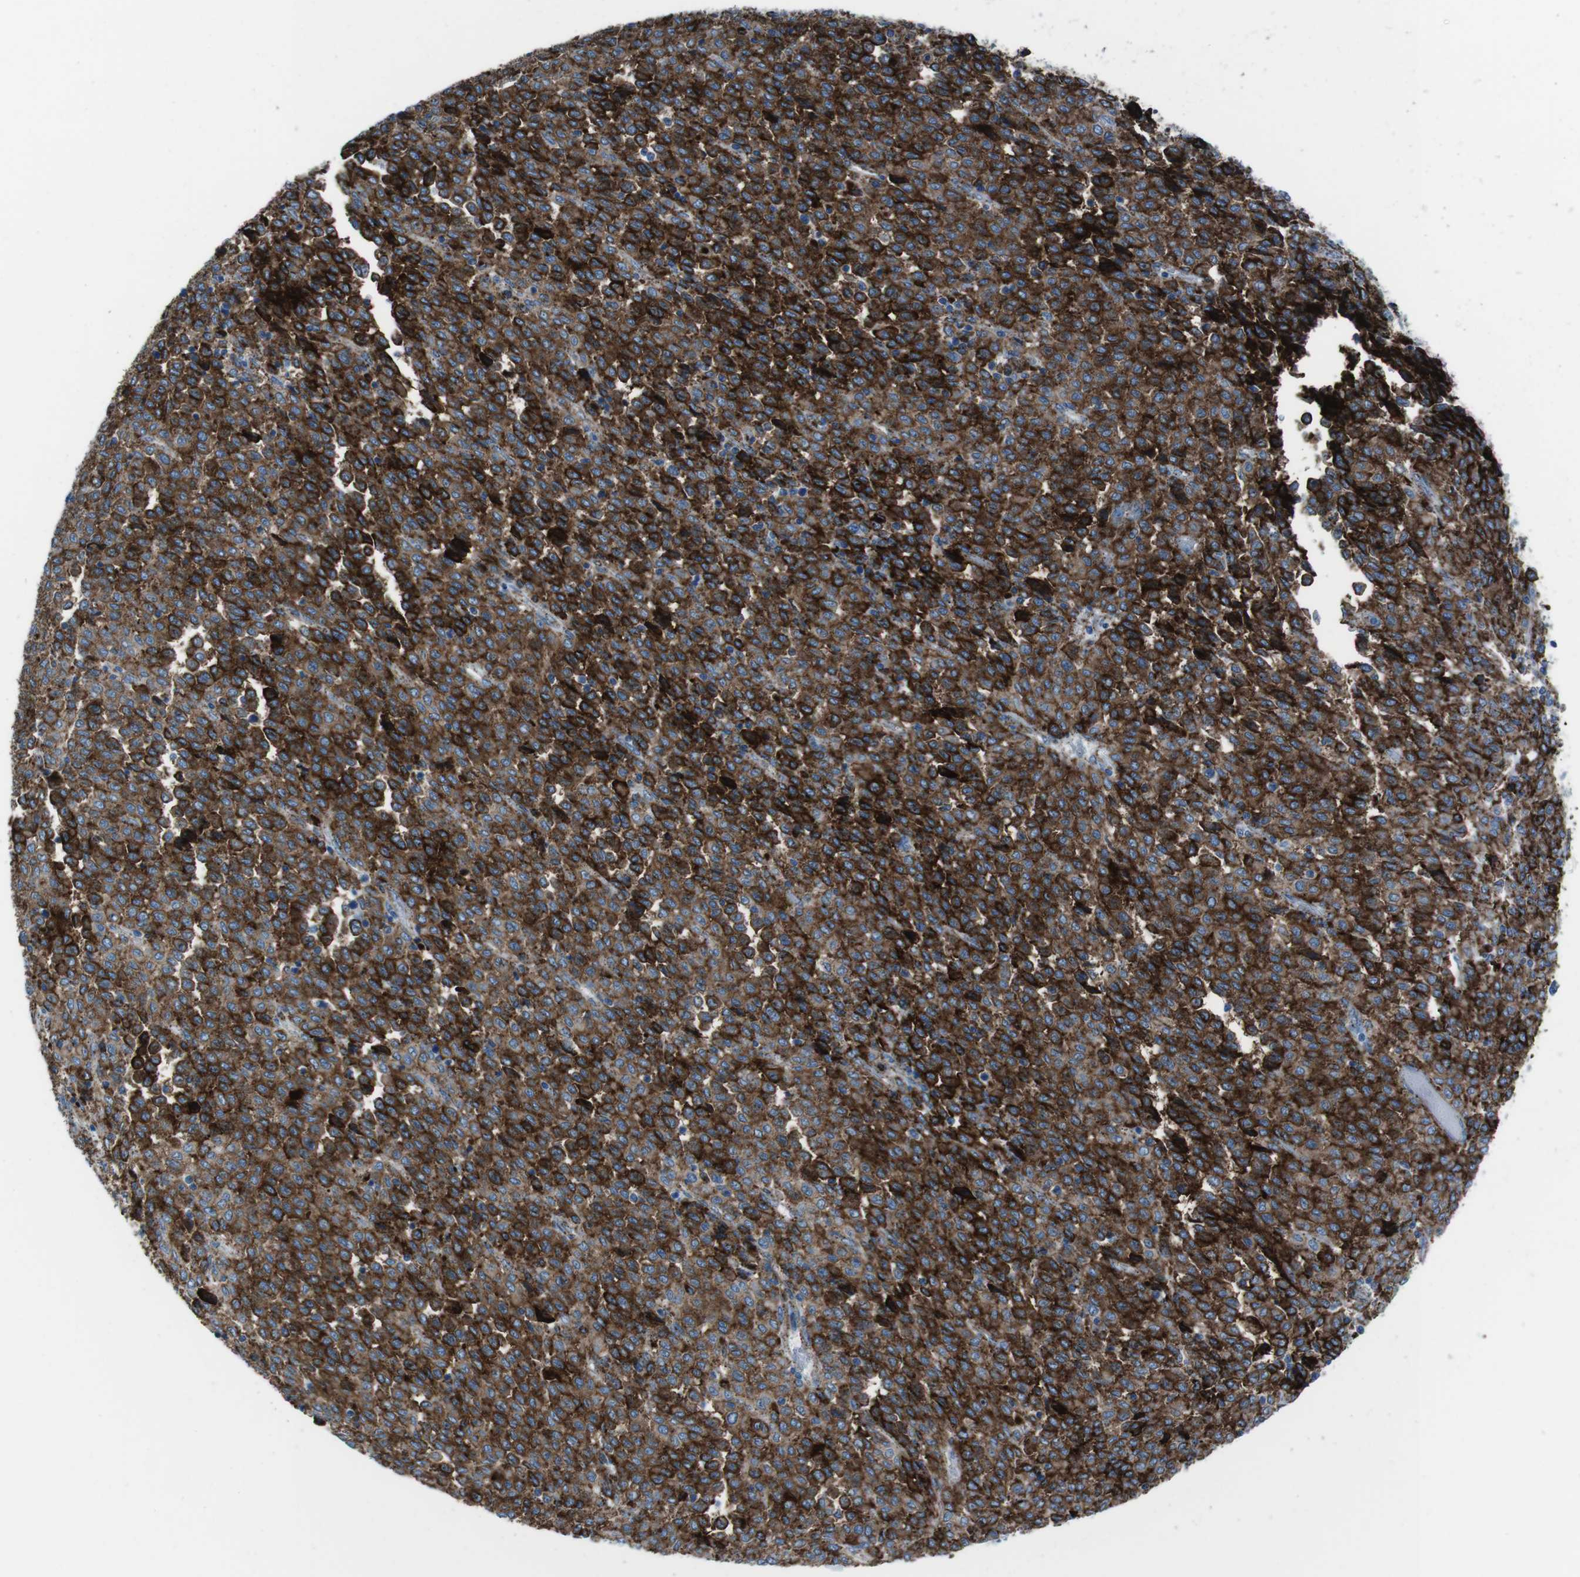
{"staining": {"intensity": "strong", "quantity": ">75%", "location": "cytoplasmic/membranous"}, "tissue": "melanoma", "cell_type": "Tumor cells", "image_type": "cancer", "snomed": [{"axis": "morphology", "description": "Malignant melanoma, Metastatic site"}, {"axis": "topography", "description": "Pancreas"}], "caption": "Immunohistochemistry (IHC) of melanoma exhibits high levels of strong cytoplasmic/membranous positivity in approximately >75% of tumor cells.", "gene": "SCARB2", "patient": {"sex": "female", "age": 30}}